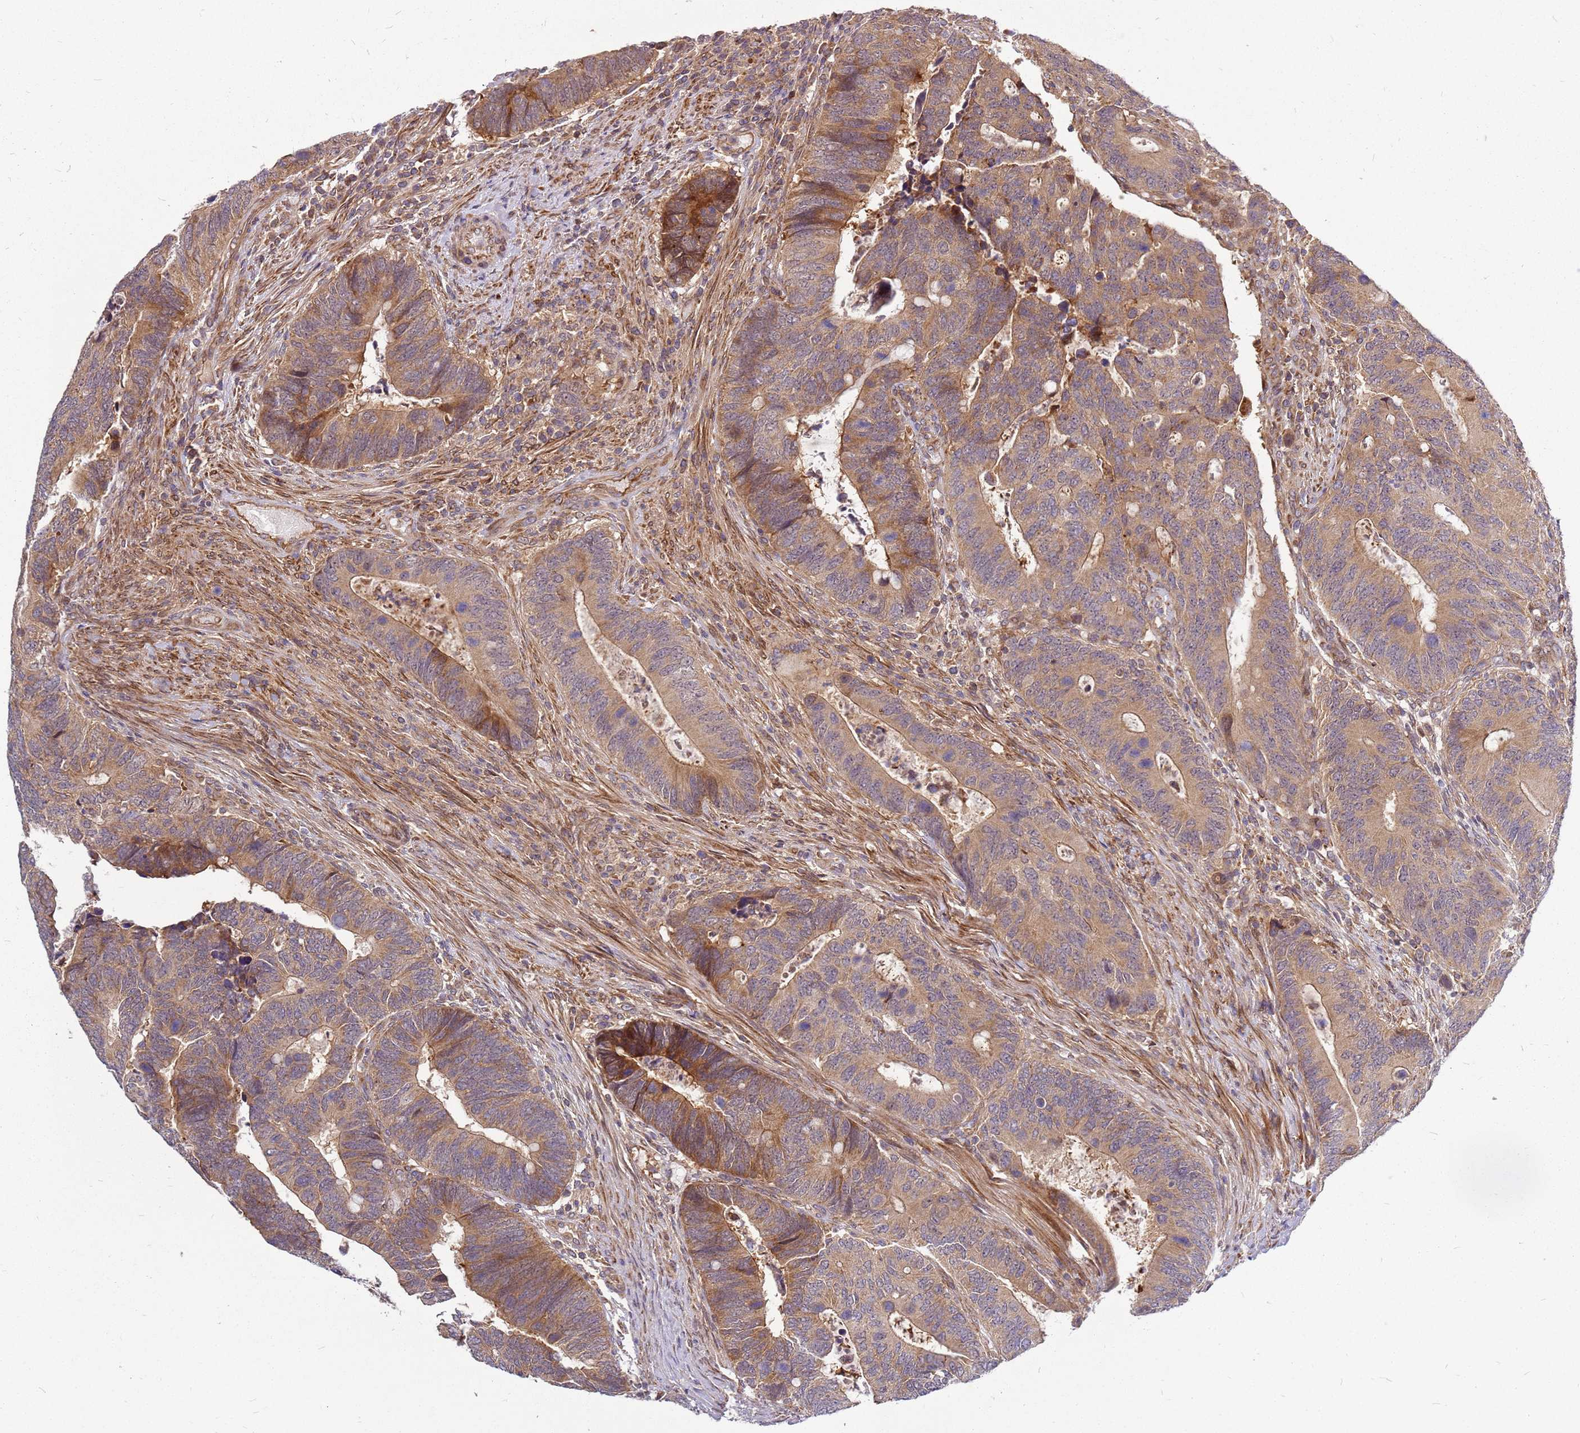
{"staining": {"intensity": "moderate", "quantity": ">75%", "location": "cytoplasmic/membranous"}, "tissue": "colorectal cancer", "cell_type": "Tumor cells", "image_type": "cancer", "snomed": [{"axis": "morphology", "description": "Adenocarcinoma, NOS"}, {"axis": "topography", "description": "Colon"}], "caption": "Protein staining of colorectal cancer tissue reveals moderate cytoplasmic/membranous staining in about >75% of tumor cells.", "gene": "CCDC159", "patient": {"sex": "male", "age": 87}}